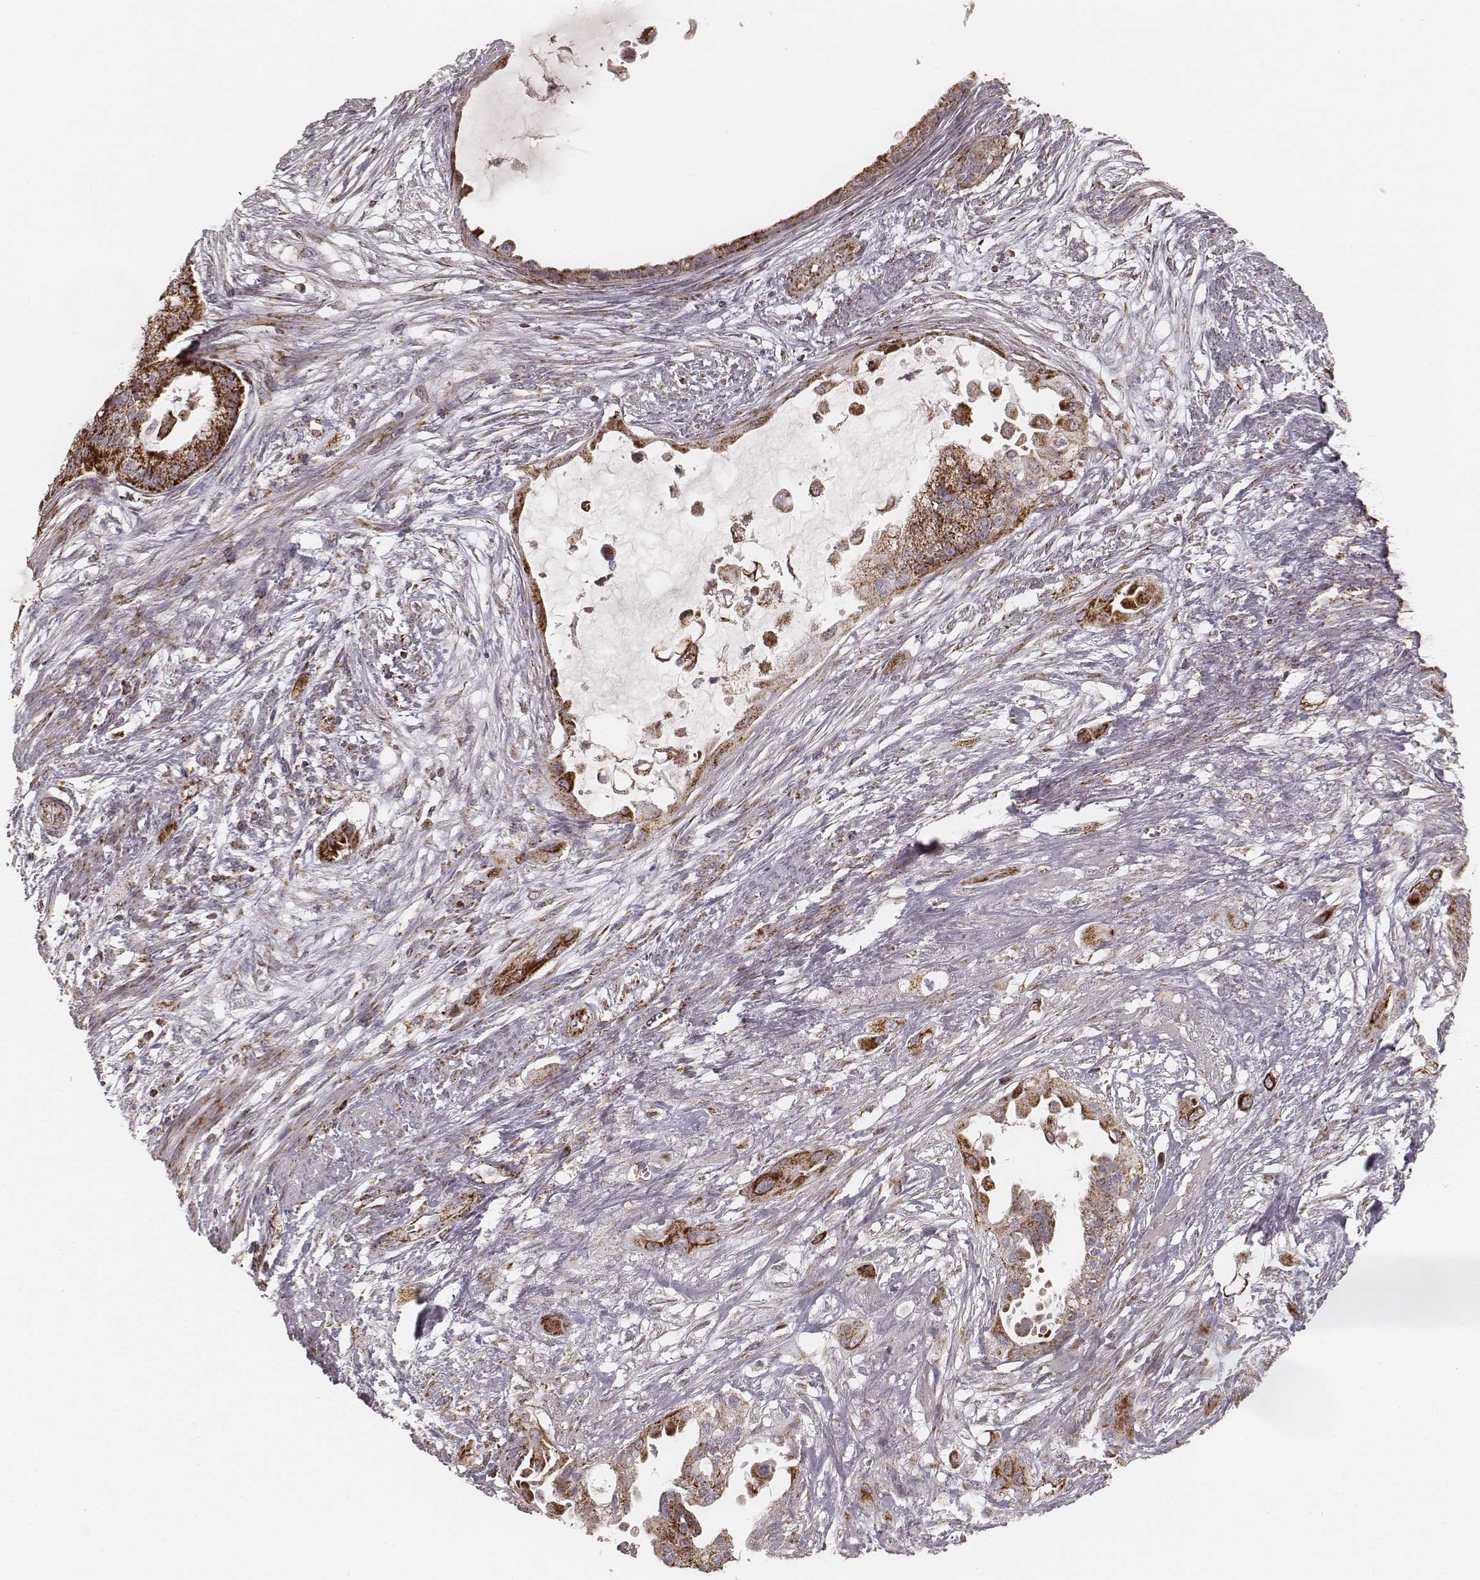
{"staining": {"intensity": "strong", "quantity": ">75%", "location": "cytoplasmic/membranous"}, "tissue": "endometrial cancer", "cell_type": "Tumor cells", "image_type": "cancer", "snomed": [{"axis": "morphology", "description": "Adenocarcinoma, NOS"}, {"axis": "topography", "description": "Endometrium"}], "caption": "Human endometrial cancer (adenocarcinoma) stained with a protein marker reveals strong staining in tumor cells.", "gene": "CS", "patient": {"sex": "female", "age": 86}}